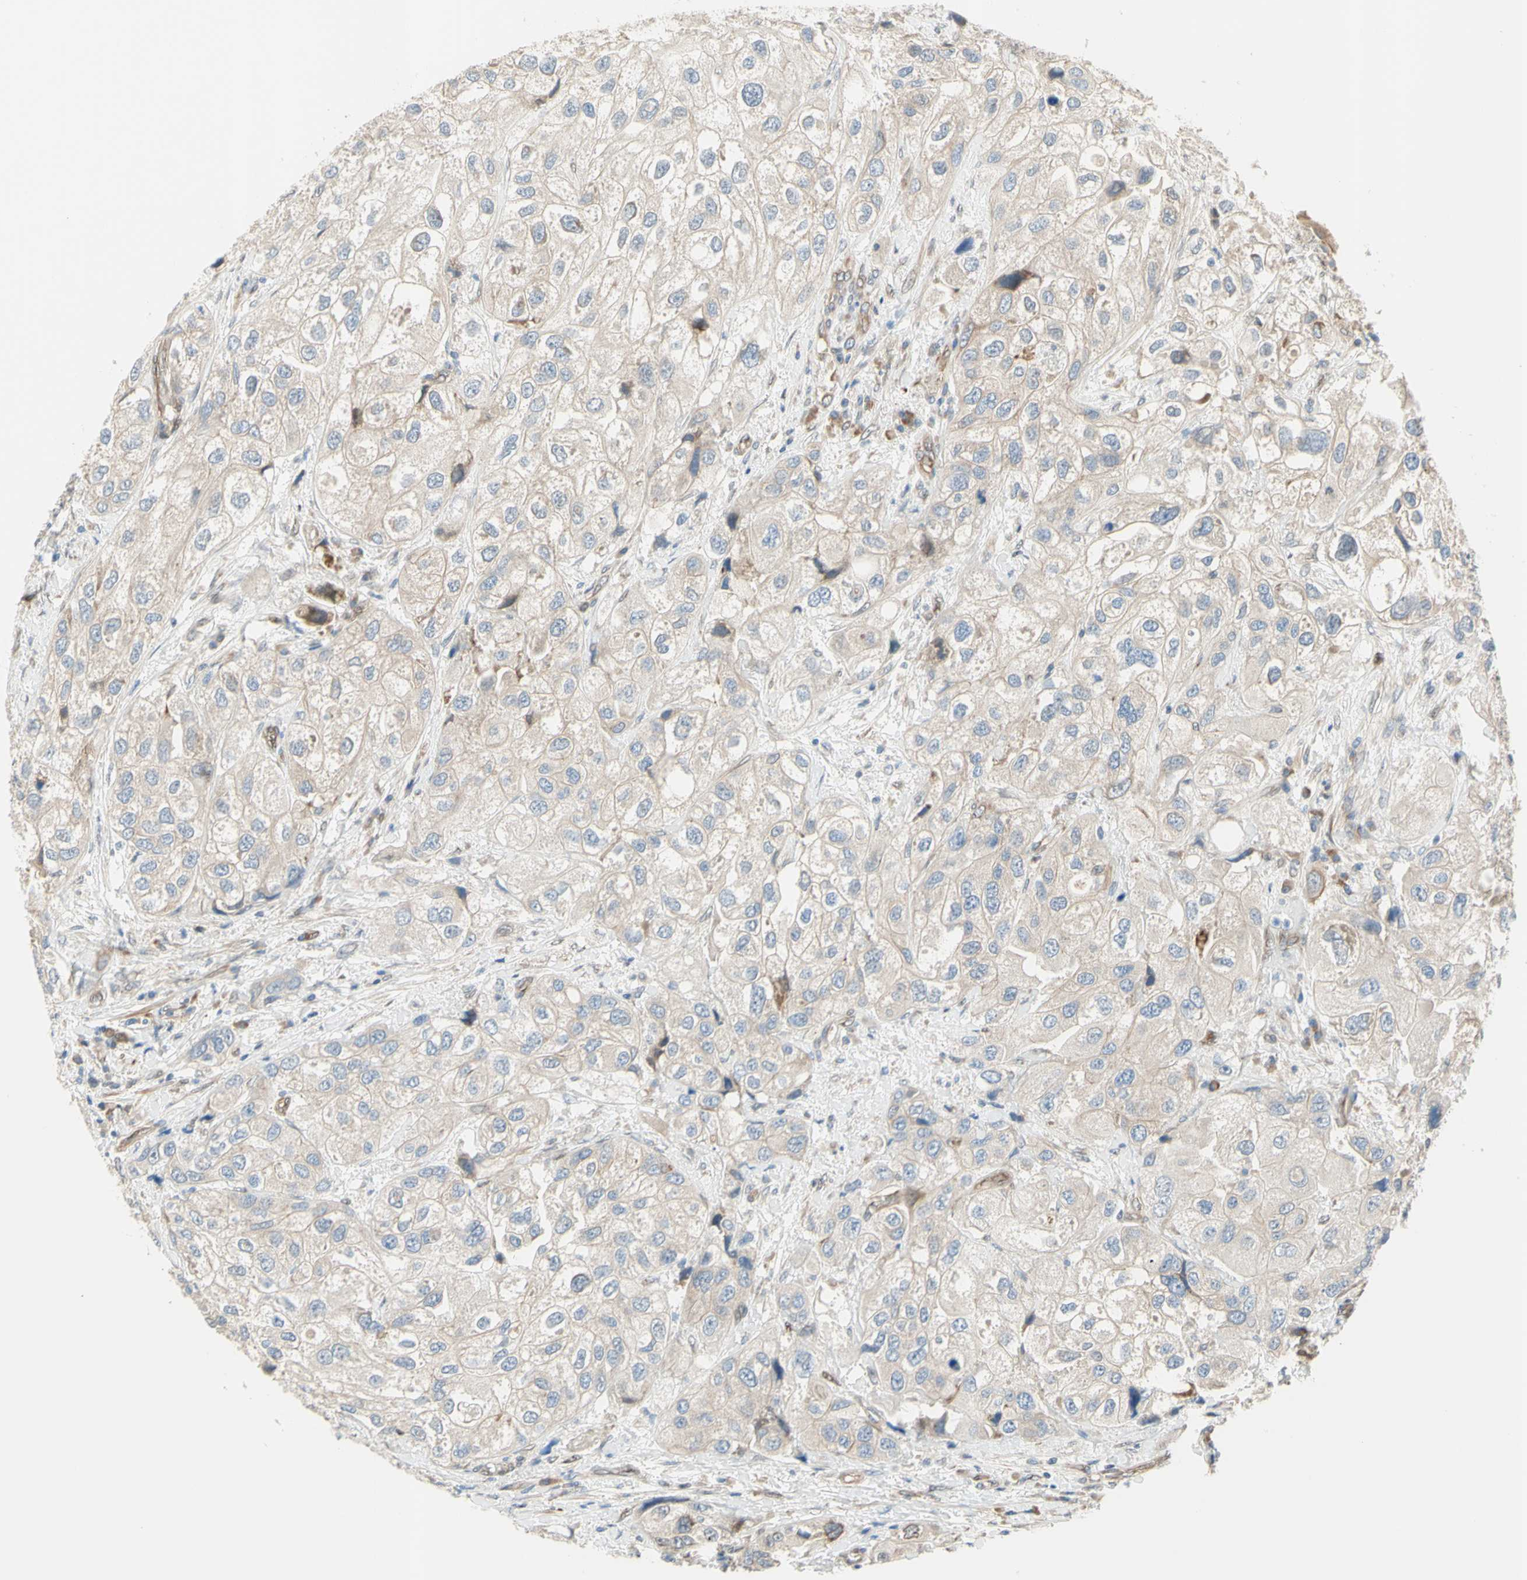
{"staining": {"intensity": "weak", "quantity": "25%-75%", "location": "cytoplasmic/membranous"}, "tissue": "urothelial cancer", "cell_type": "Tumor cells", "image_type": "cancer", "snomed": [{"axis": "morphology", "description": "Urothelial carcinoma, High grade"}, {"axis": "topography", "description": "Urinary bladder"}], "caption": "Weak cytoplasmic/membranous expression for a protein is present in about 25%-75% of tumor cells of urothelial cancer using immunohistochemistry.", "gene": "TRAF2", "patient": {"sex": "female", "age": 64}}